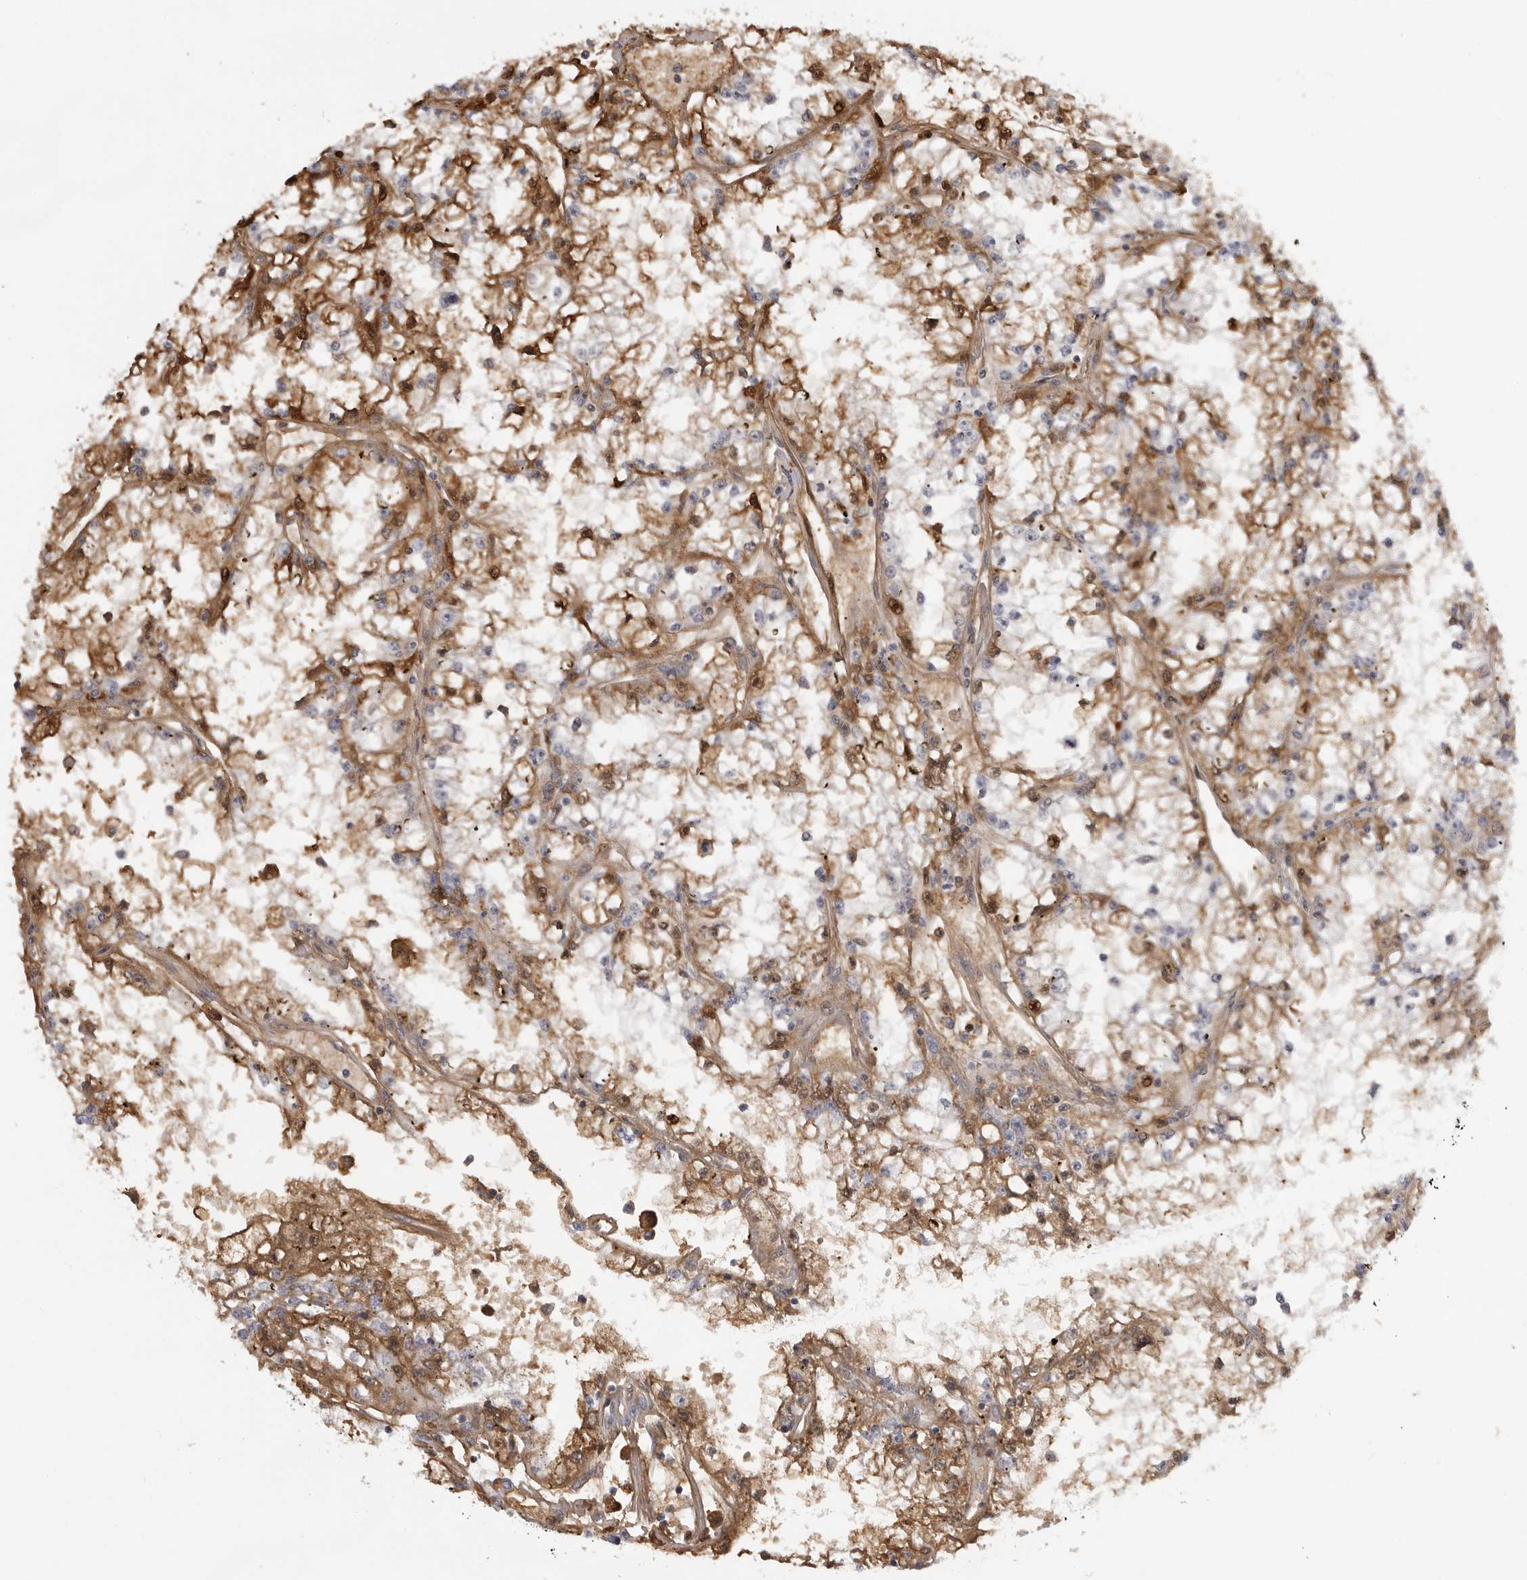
{"staining": {"intensity": "moderate", "quantity": ">75%", "location": "cytoplasmic/membranous,nuclear"}, "tissue": "renal cancer", "cell_type": "Tumor cells", "image_type": "cancer", "snomed": [{"axis": "morphology", "description": "Adenocarcinoma, NOS"}, {"axis": "topography", "description": "Kidney"}], "caption": "The immunohistochemical stain shows moderate cytoplasmic/membranous and nuclear positivity in tumor cells of adenocarcinoma (renal) tissue.", "gene": "PLEKHF2", "patient": {"sex": "male", "age": 56}}